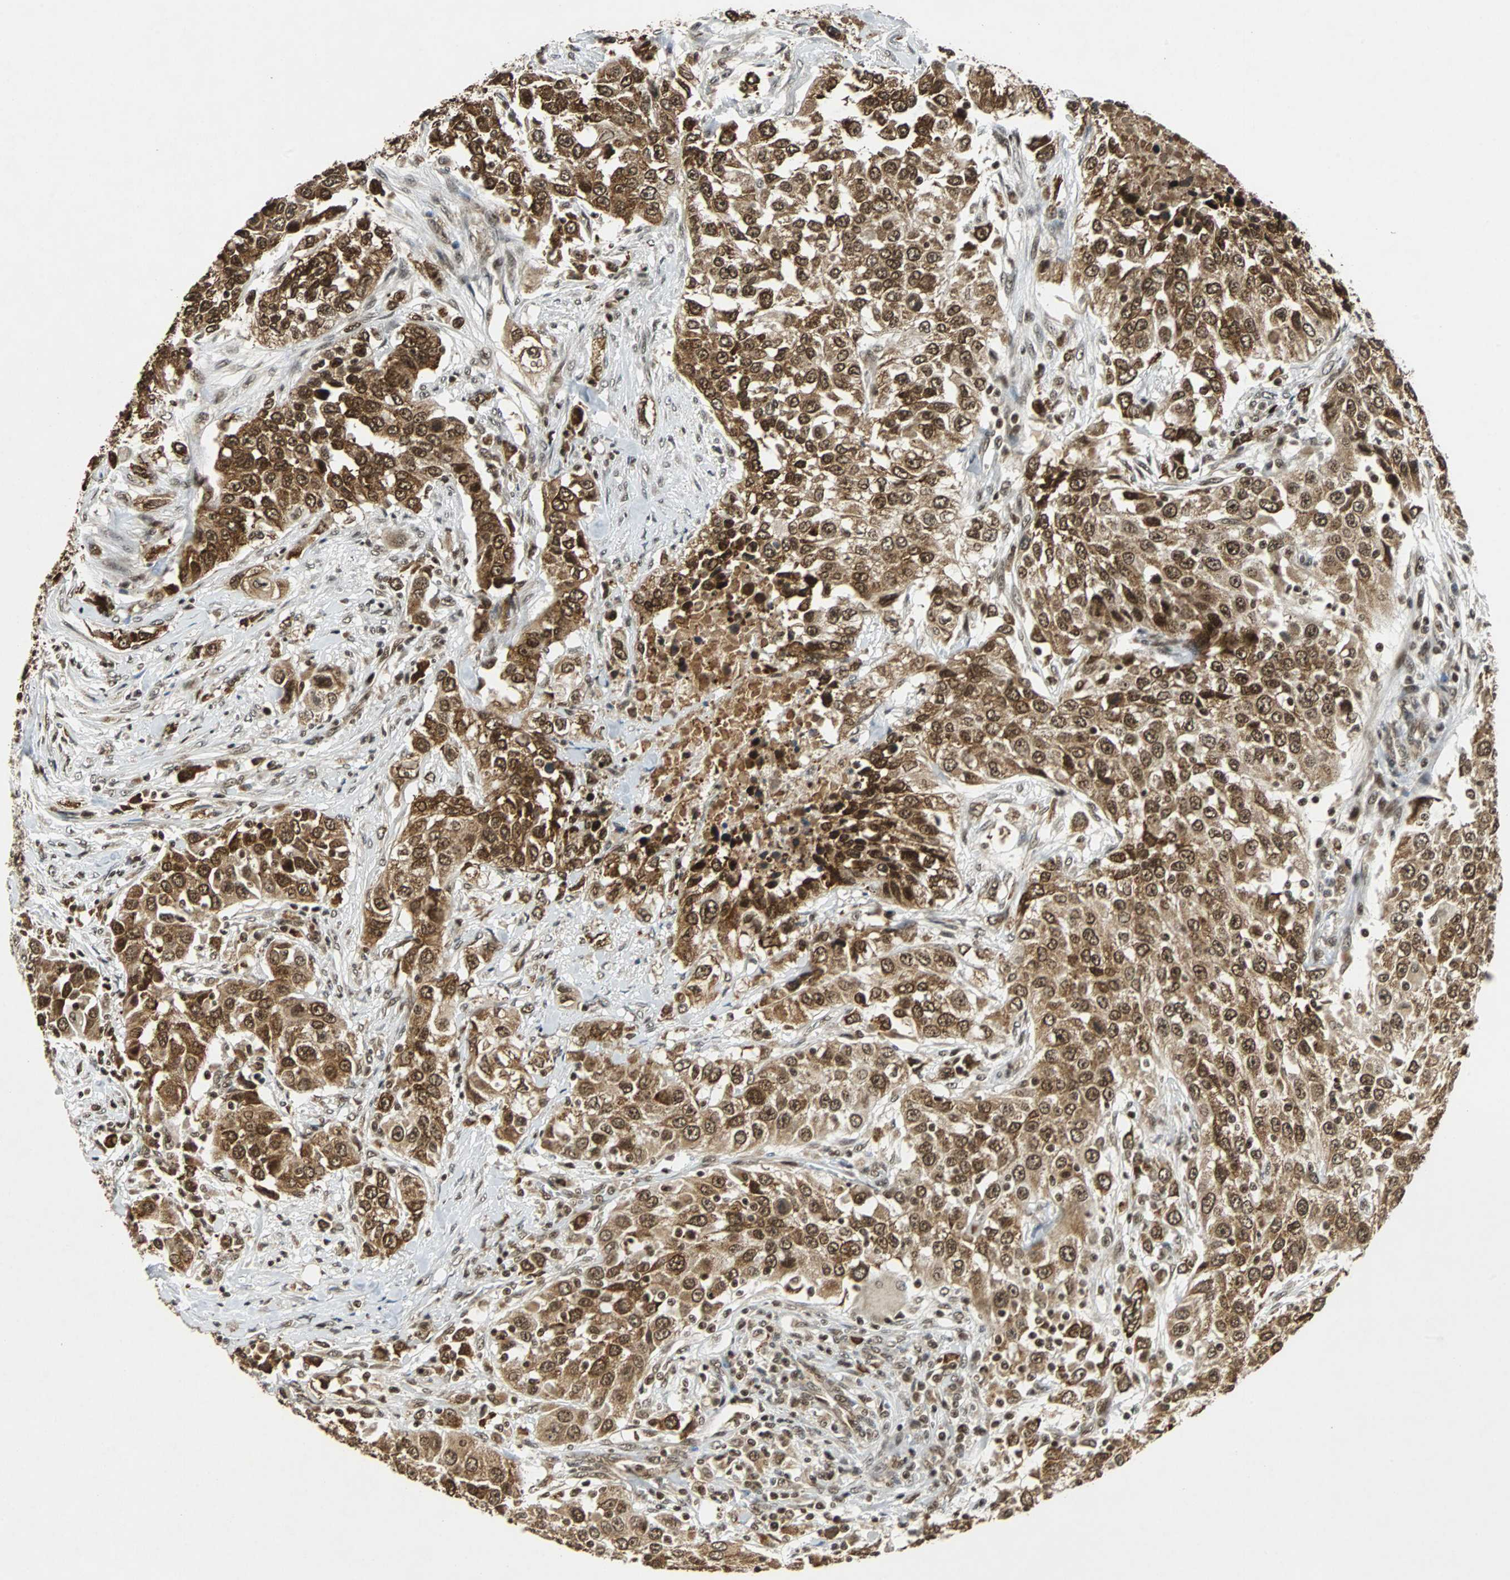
{"staining": {"intensity": "strong", "quantity": ">75%", "location": "cytoplasmic/membranous,nuclear"}, "tissue": "urothelial cancer", "cell_type": "Tumor cells", "image_type": "cancer", "snomed": [{"axis": "morphology", "description": "Urothelial carcinoma, High grade"}, {"axis": "topography", "description": "Urinary bladder"}], "caption": "Protein expression analysis of urothelial cancer reveals strong cytoplasmic/membranous and nuclear expression in approximately >75% of tumor cells.", "gene": "TAF5", "patient": {"sex": "female", "age": 80}}